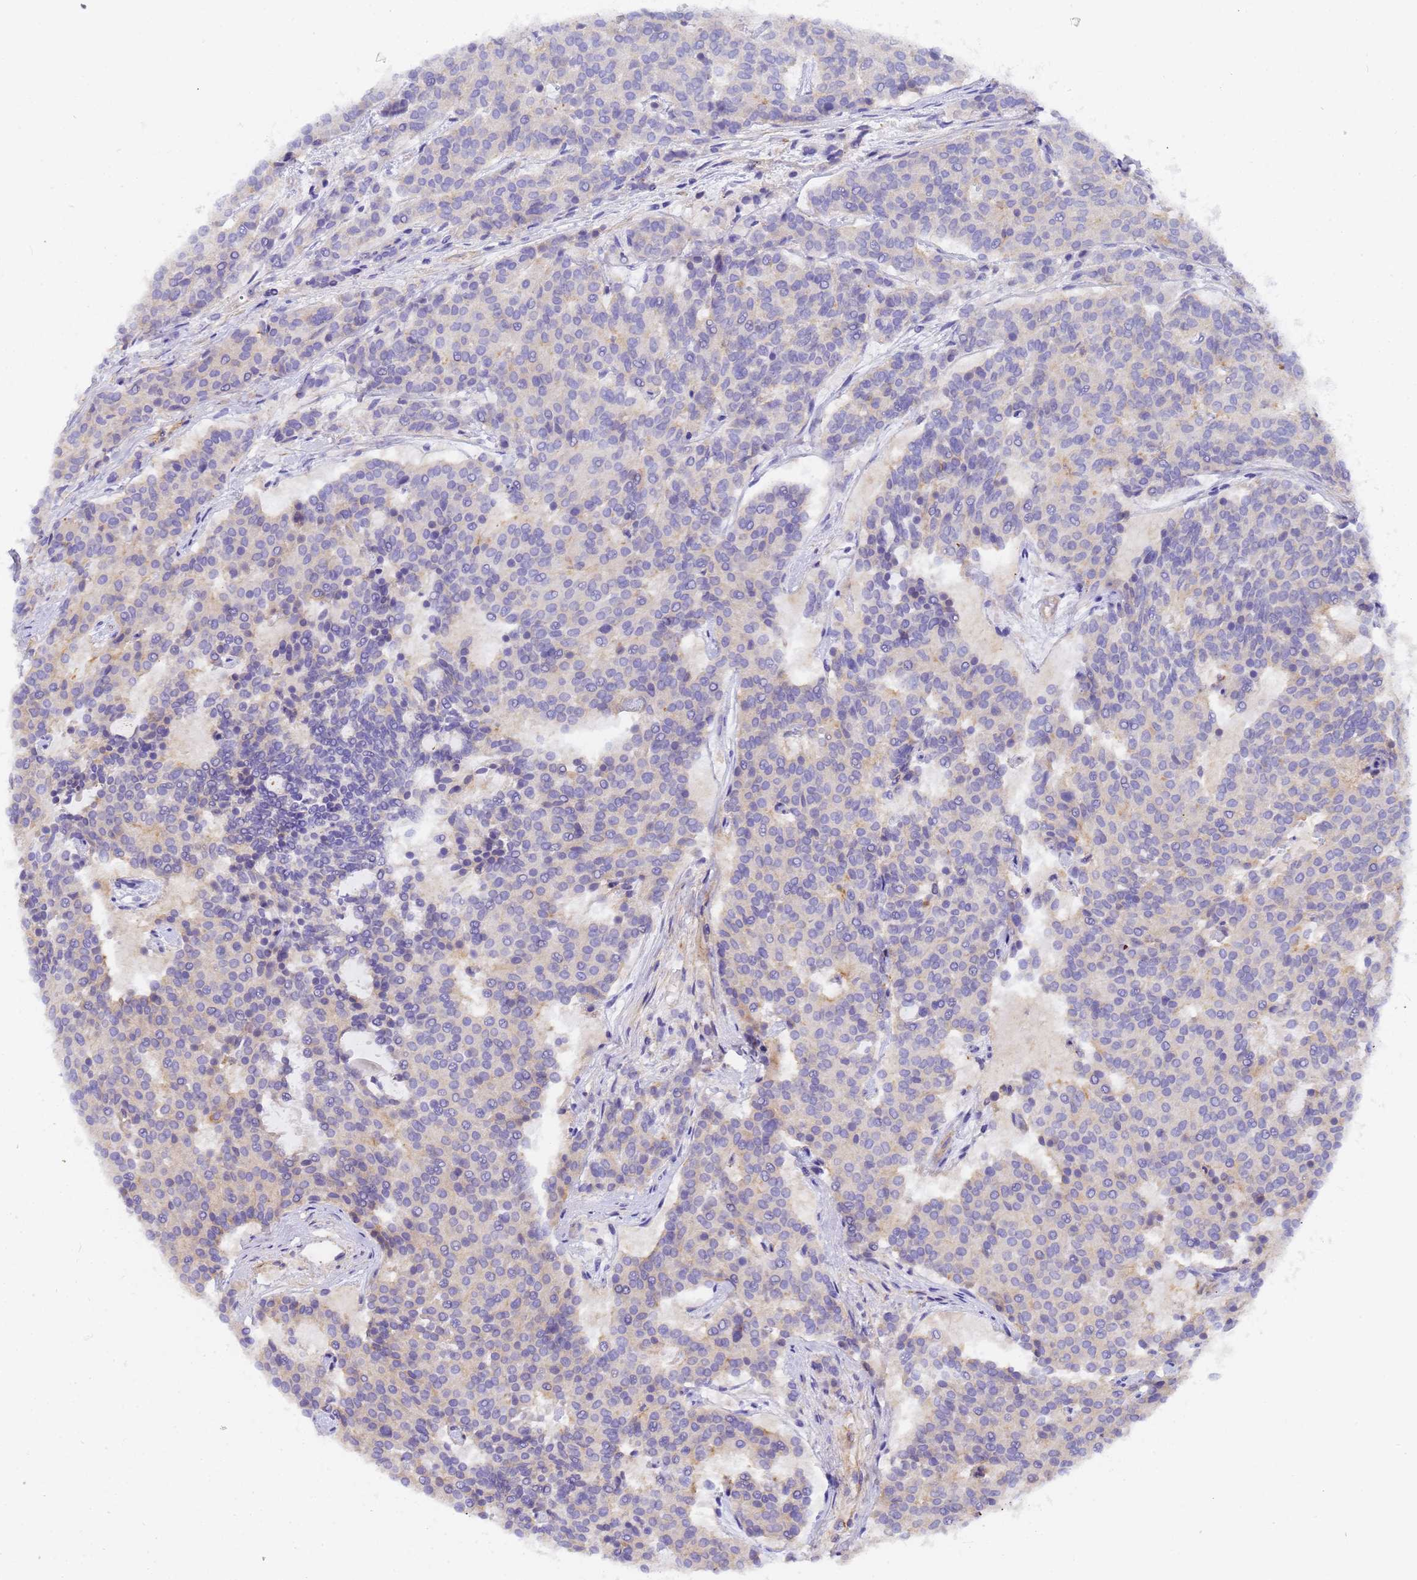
{"staining": {"intensity": "negative", "quantity": "none", "location": "none"}, "tissue": "carcinoid", "cell_type": "Tumor cells", "image_type": "cancer", "snomed": [{"axis": "morphology", "description": "Carcinoid, malignant, NOS"}, {"axis": "topography", "description": "Pancreas"}], "caption": "Micrograph shows no significant protein positivity in tumor cells of carcinoid. The staining is performed using DAB brown chromogen with nuclei counter-stained in using hematoxylin.", "gene": "MYL12A", "patient": {"sex": "female", "age": 54}}